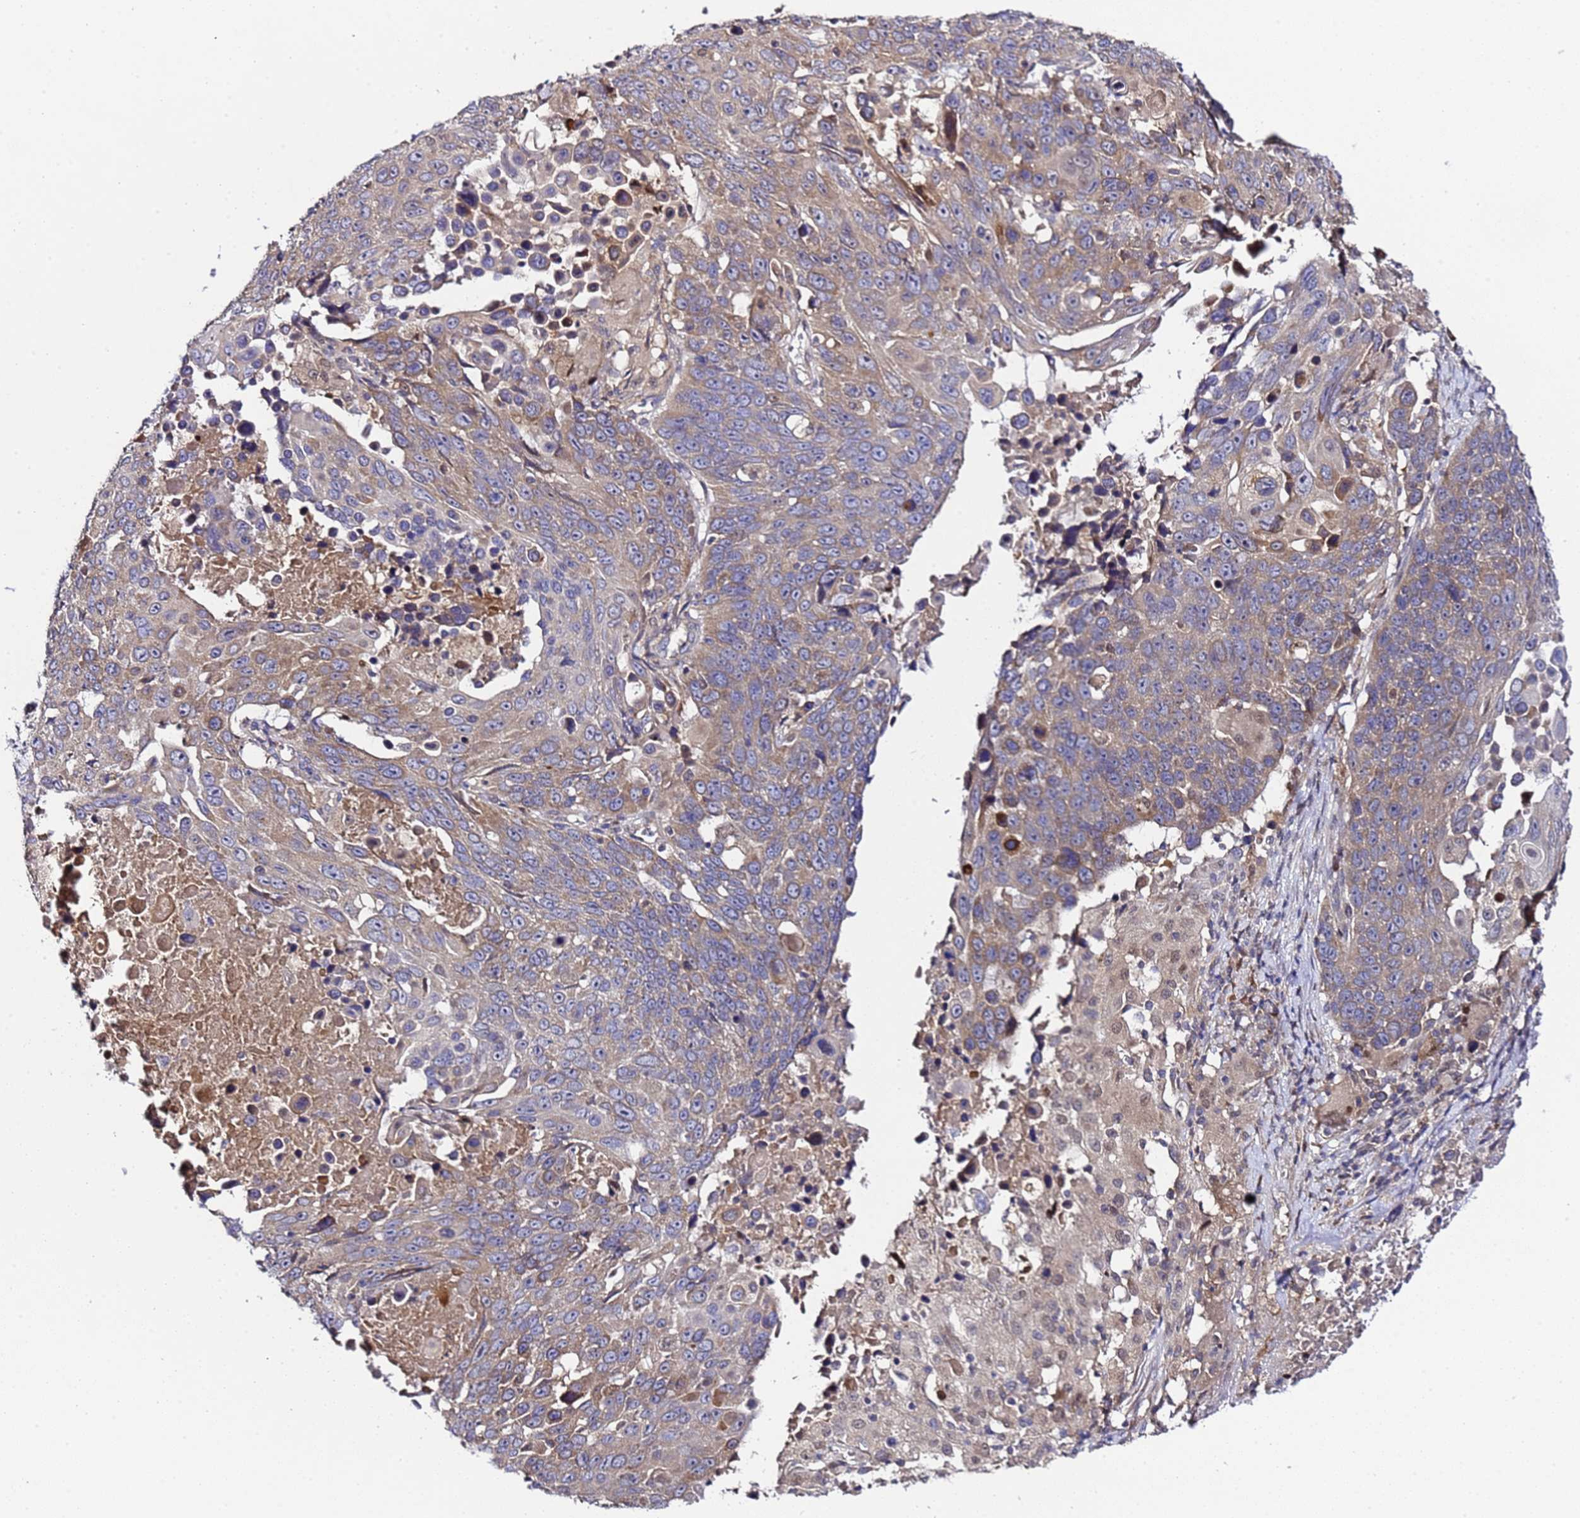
{"staining": {"intensity": "weak", "quantity": "25%-75%", "location": "cytoplasmic/membranous"}, "tissue": "lung cancer", "cell_type": "Tumor cells", "image_type": "cancer", "snomed": [{"axis": "morphology", "description": "Squamous cell carcinoma, NOS"}, {"axis": "topography", "description": "Lung"}], "caption": "About 25%-75% of tumor cells in human lung squamous cell carcinoma demonstrate weak cytoplasmic/membranous protein expression as visualized by brown immunohistochemical staining.", "gene": "ALG3", "patient": {"sex": "male", "age": 66}}